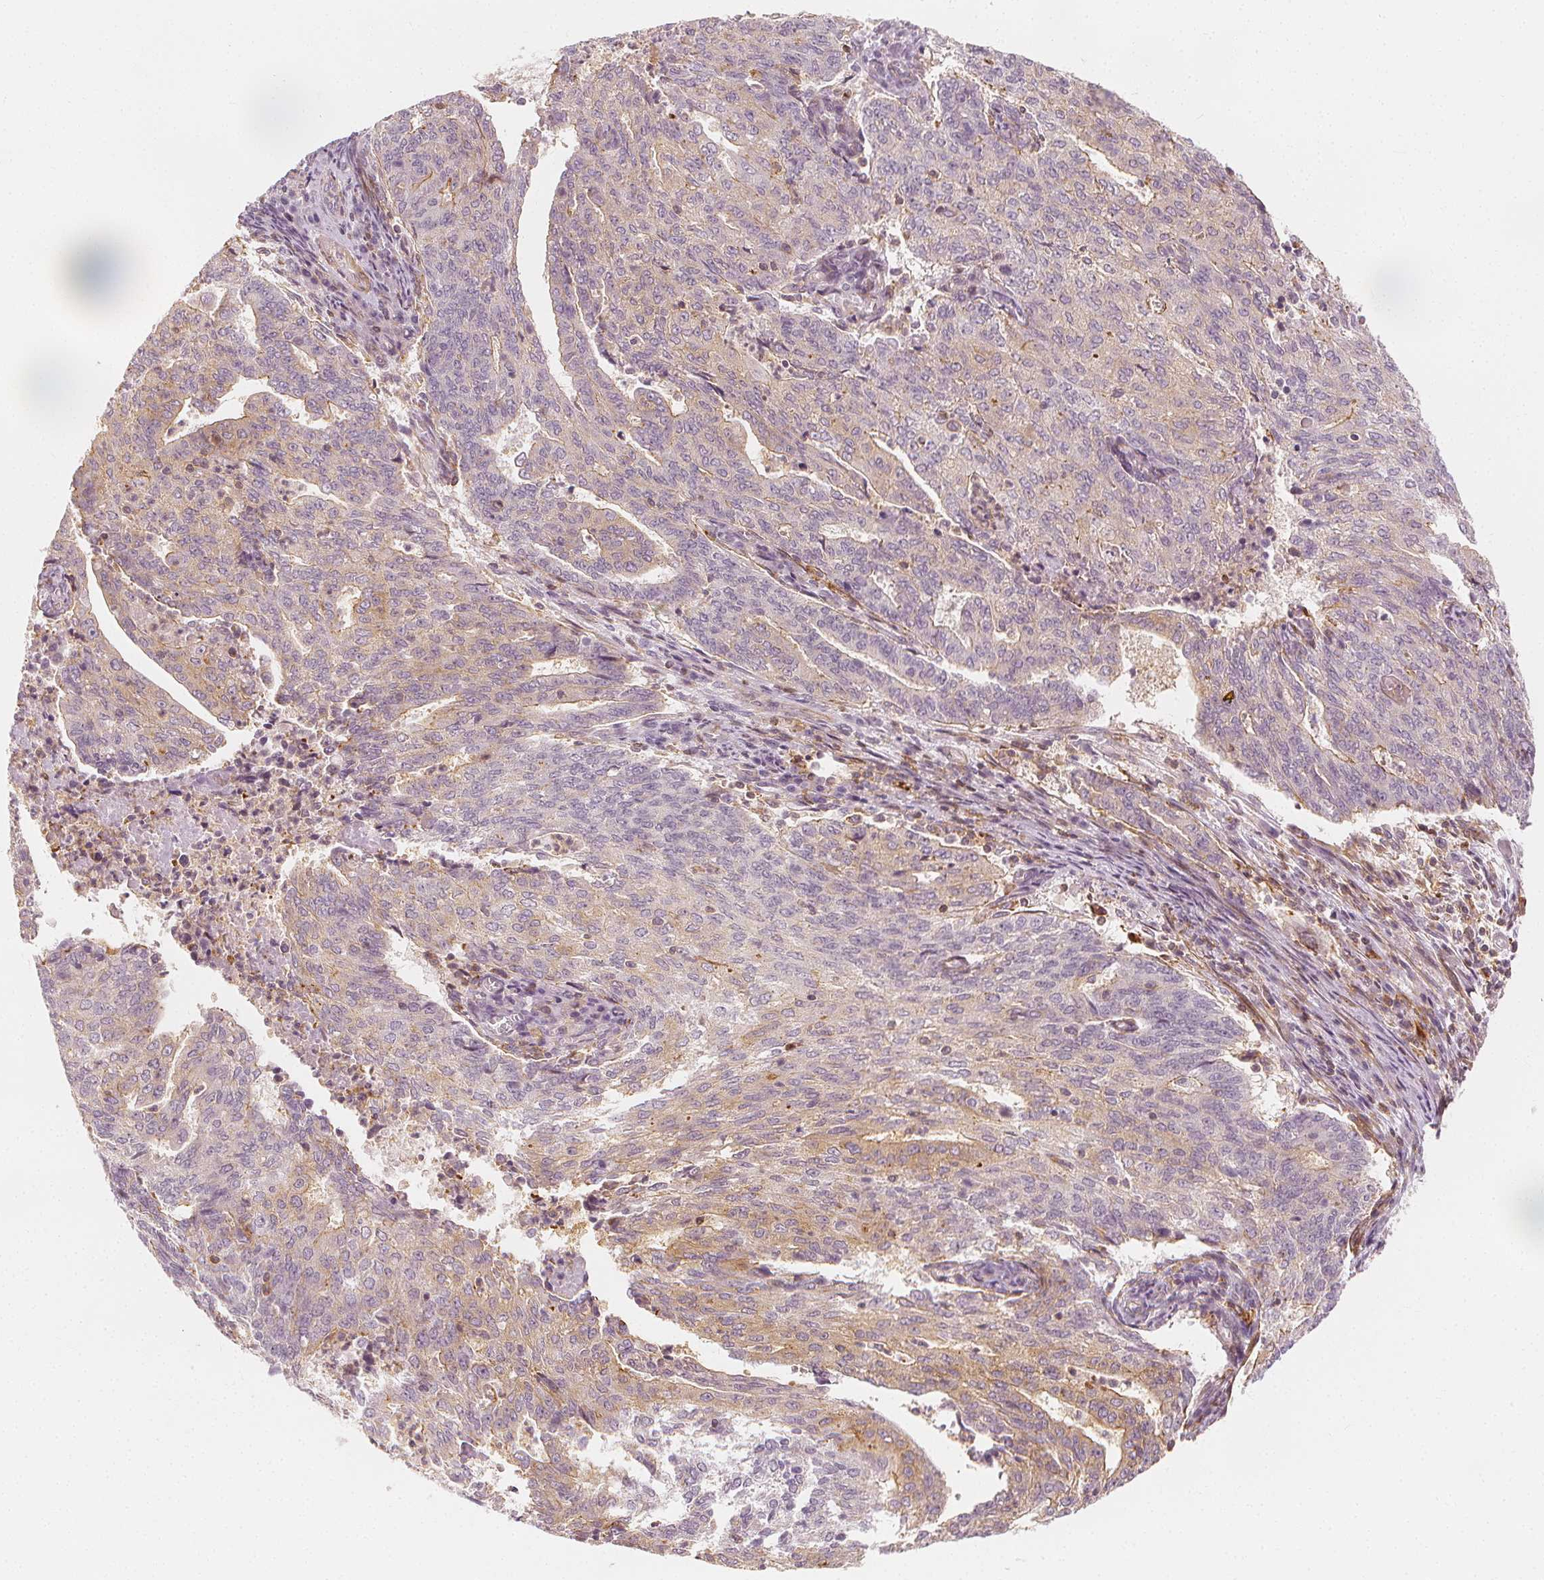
{"staining": {"intensity": "weak", "quantity": "<25%", "location": "cytoplasmic/membranous"}, "tissue": "endometrial cancer", "cell_type": "Tumor cells", "image_type": "cancer", "snomed": [{"axis": "morphology", "description": "Adenocarcinoma, NOS"}, {"axis": "topography", "description": "Endometrium"}], "caption": "Immunohistochemical staining of human endometrial cancer exhibits no significant staining in tumor cells. (Brightfield microscopy of DAB (3,3'-diaminobenzidine) IHC at high magnification).", "gene": "ARHGAP26", "patient": {"sex": "female", "age": 82}}